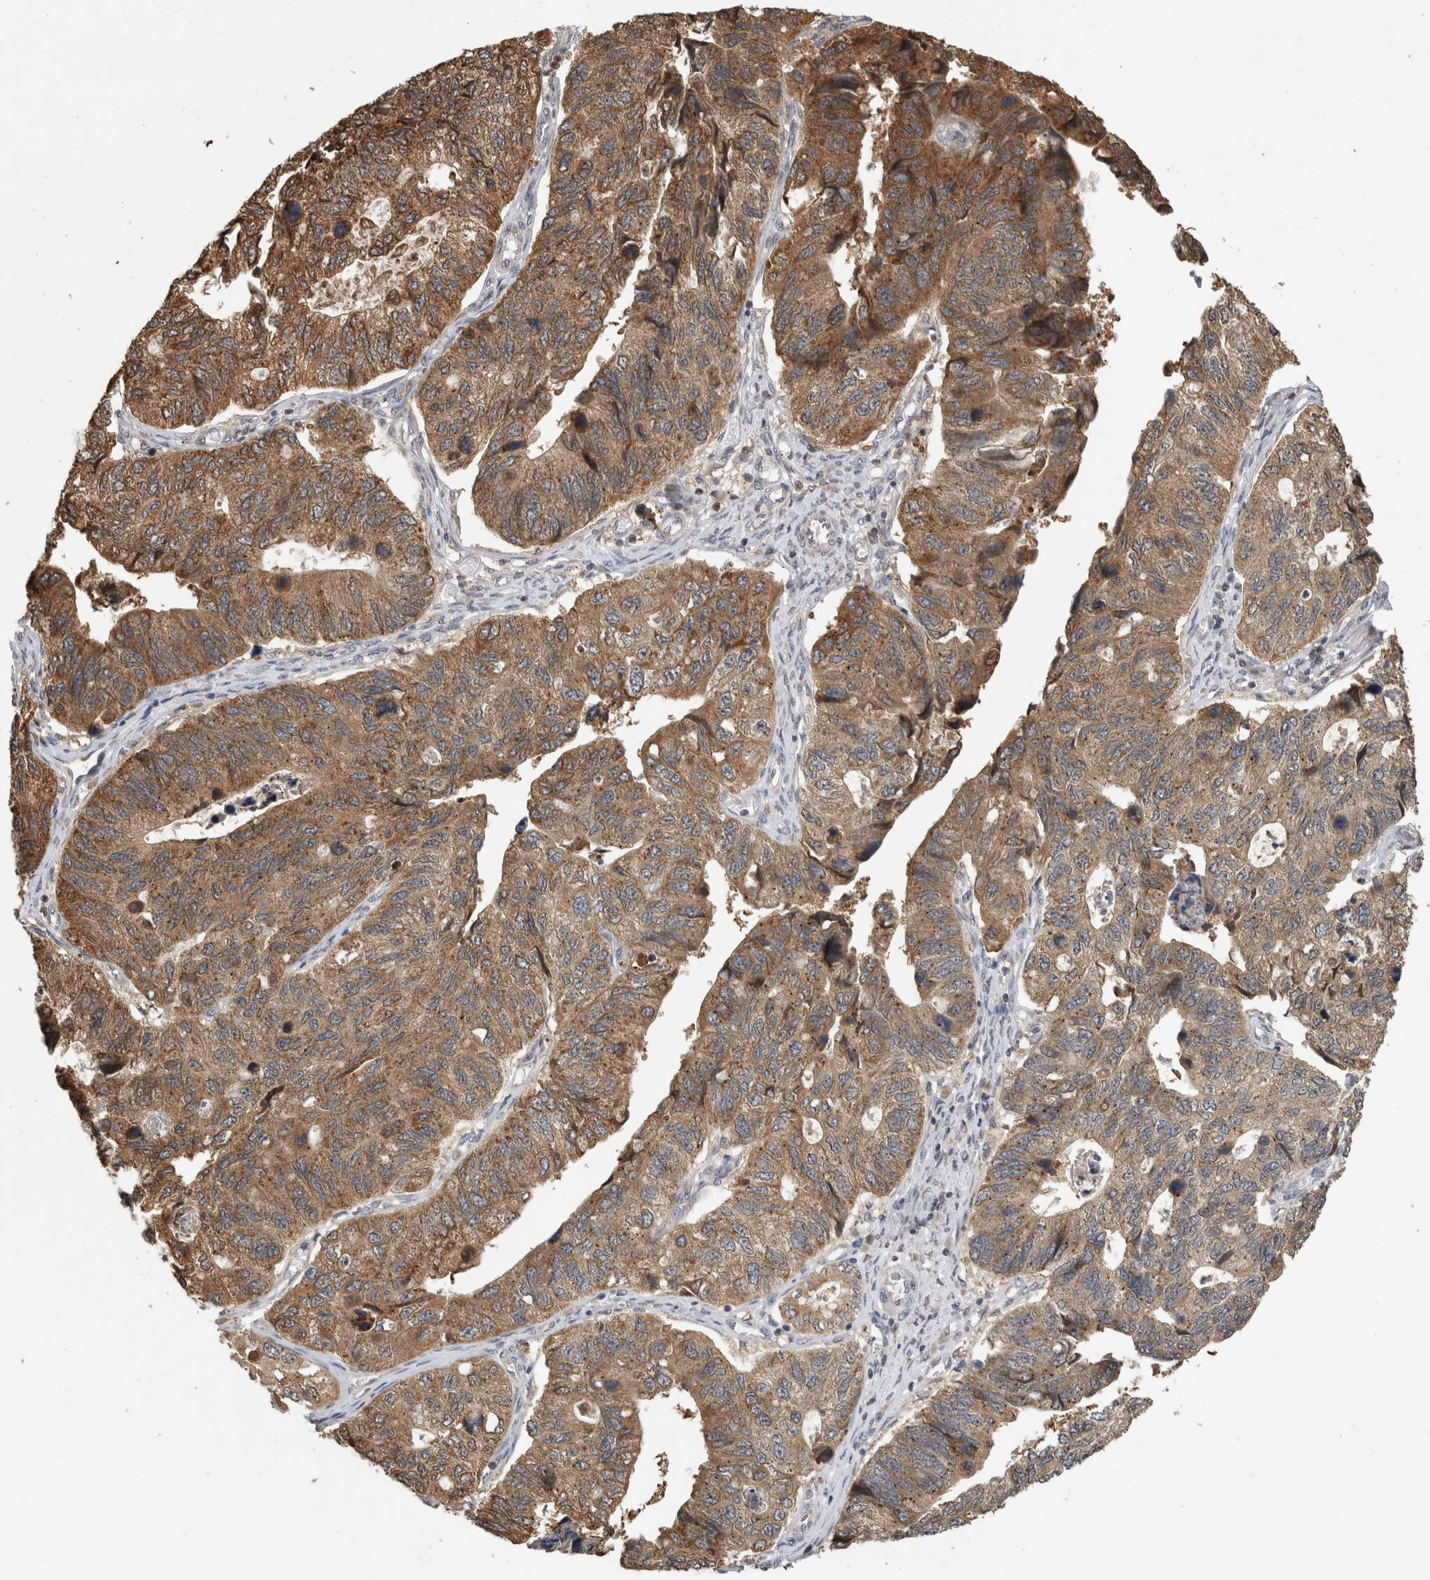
{"staining": {"intensity": "strong", "quantity": ">75%", "location": "cytoplasmic/membranous"}, "tissue": "stomach cancer", "cell_type": "Tumor cells", "image_type": "cancer", "snomed": [{"axis": "morphology", "description": "Adenocarcinoma, NOS"}, {"axis": "topography", "description": "Stomach"}], "caption": "Immunohistochemistry image of neoplastic tissue: stomach cancer stained using immunohistochemistry exhibits high levels of strong protein expression localized specifically in the cytoplasmic/membranous of tumor cells, appearing as a cytoplasmic/membranous brown color.", "gene": "PARP6", "patient": {"sex": "male", "age": 59}}